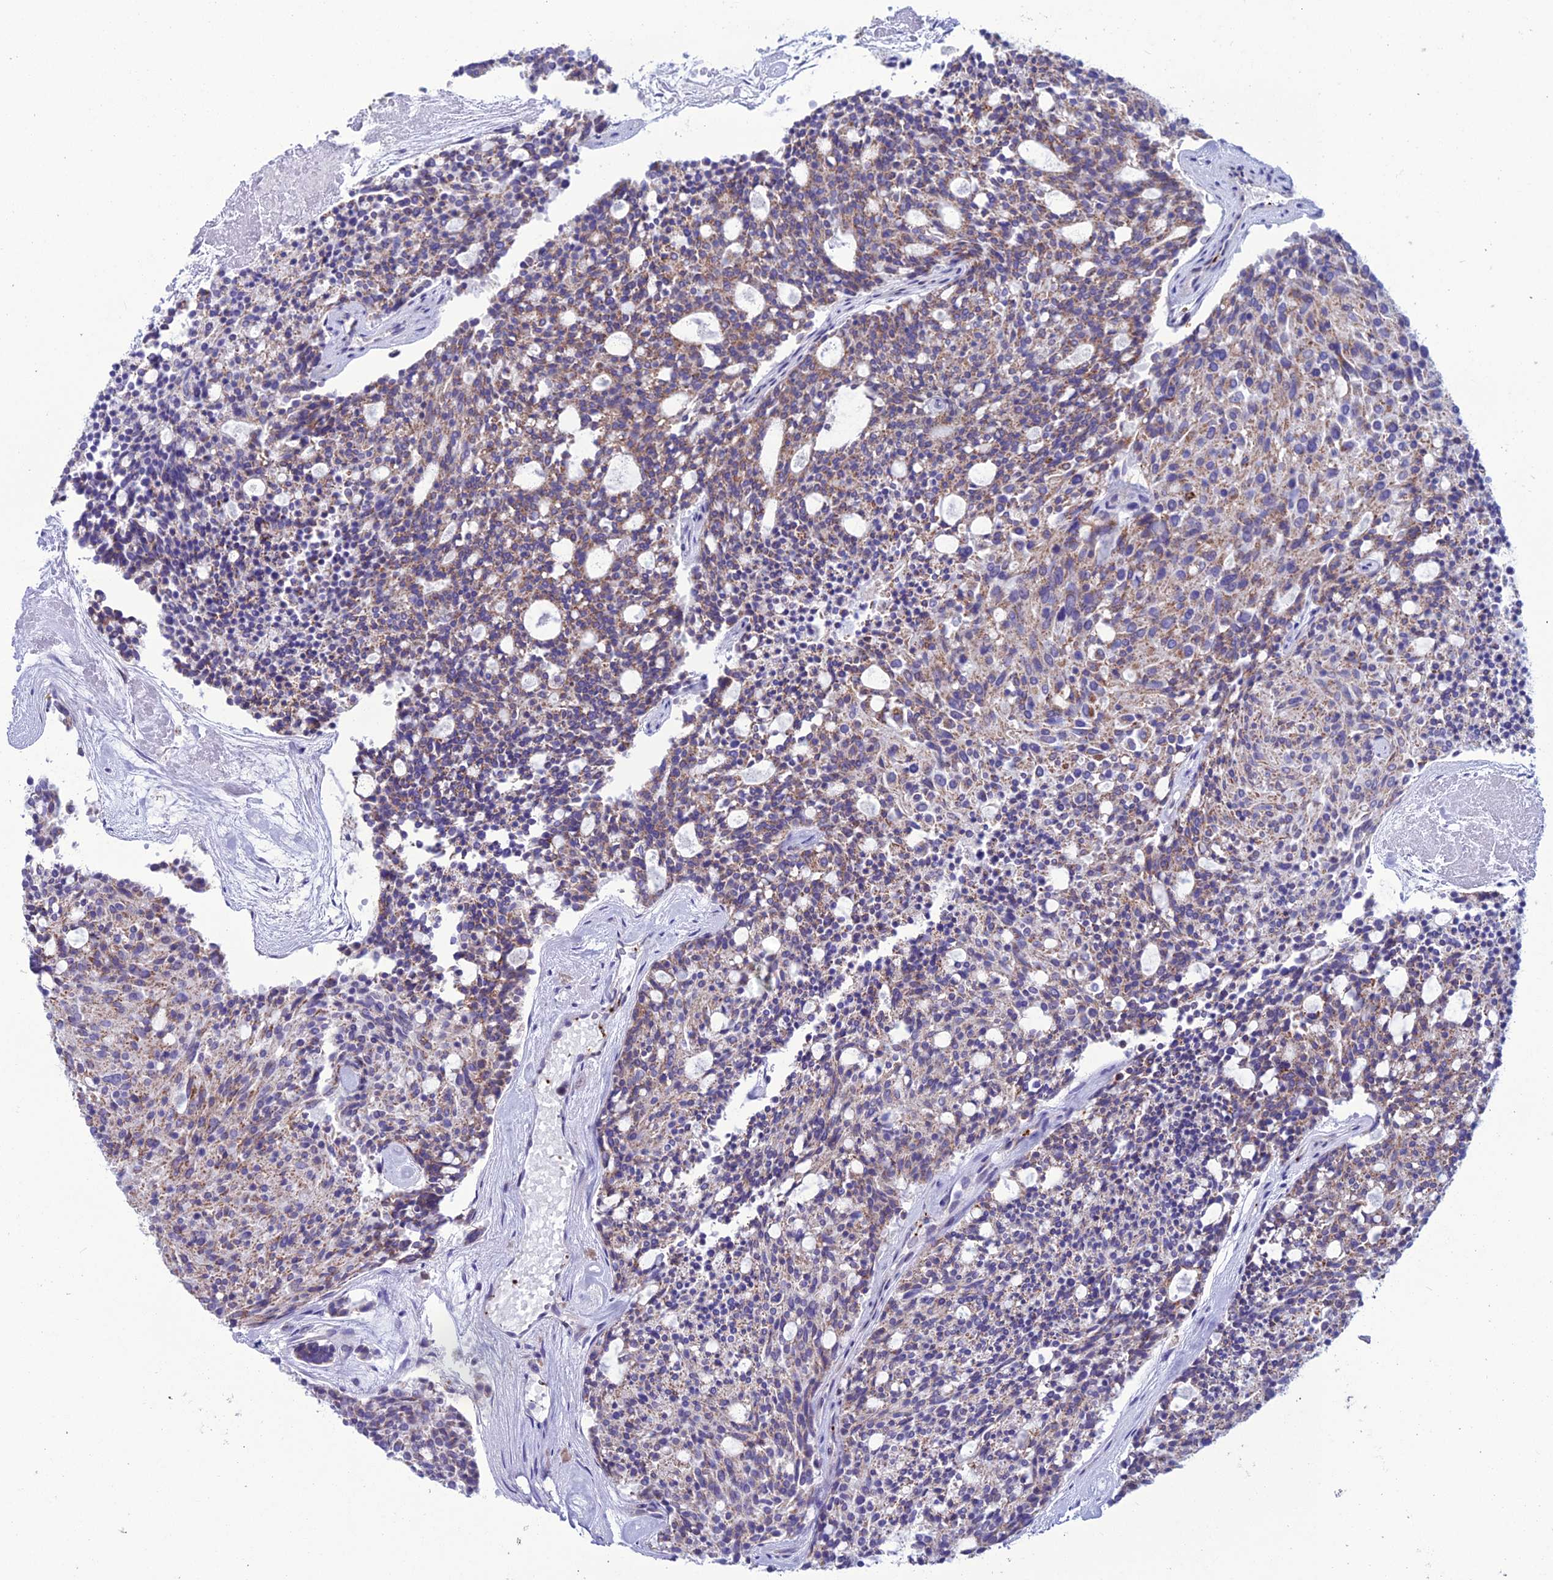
{"staining": {"intensity": "moderate", "quantity": "25%-75%", "location": "cytoplasmic/membranous"}, "tissue": "carcinoid", "cell_type": "Tumor cells", "image_type": "cancer", "snomed": [{"axis": "morphology", "description": "Carcinoid, malignant, NOS"}, {"axis": "topography", "description": "Pancreas"}], "caption": "There is medium levels of moderate cytoplasmic/membranous expression in tumor cells of carcinoid (malignant), as demonstrated by immunohistochemical staining (brown color).", "gene": "C21orf140", "patient": {"sex": "female", "age": 54}}